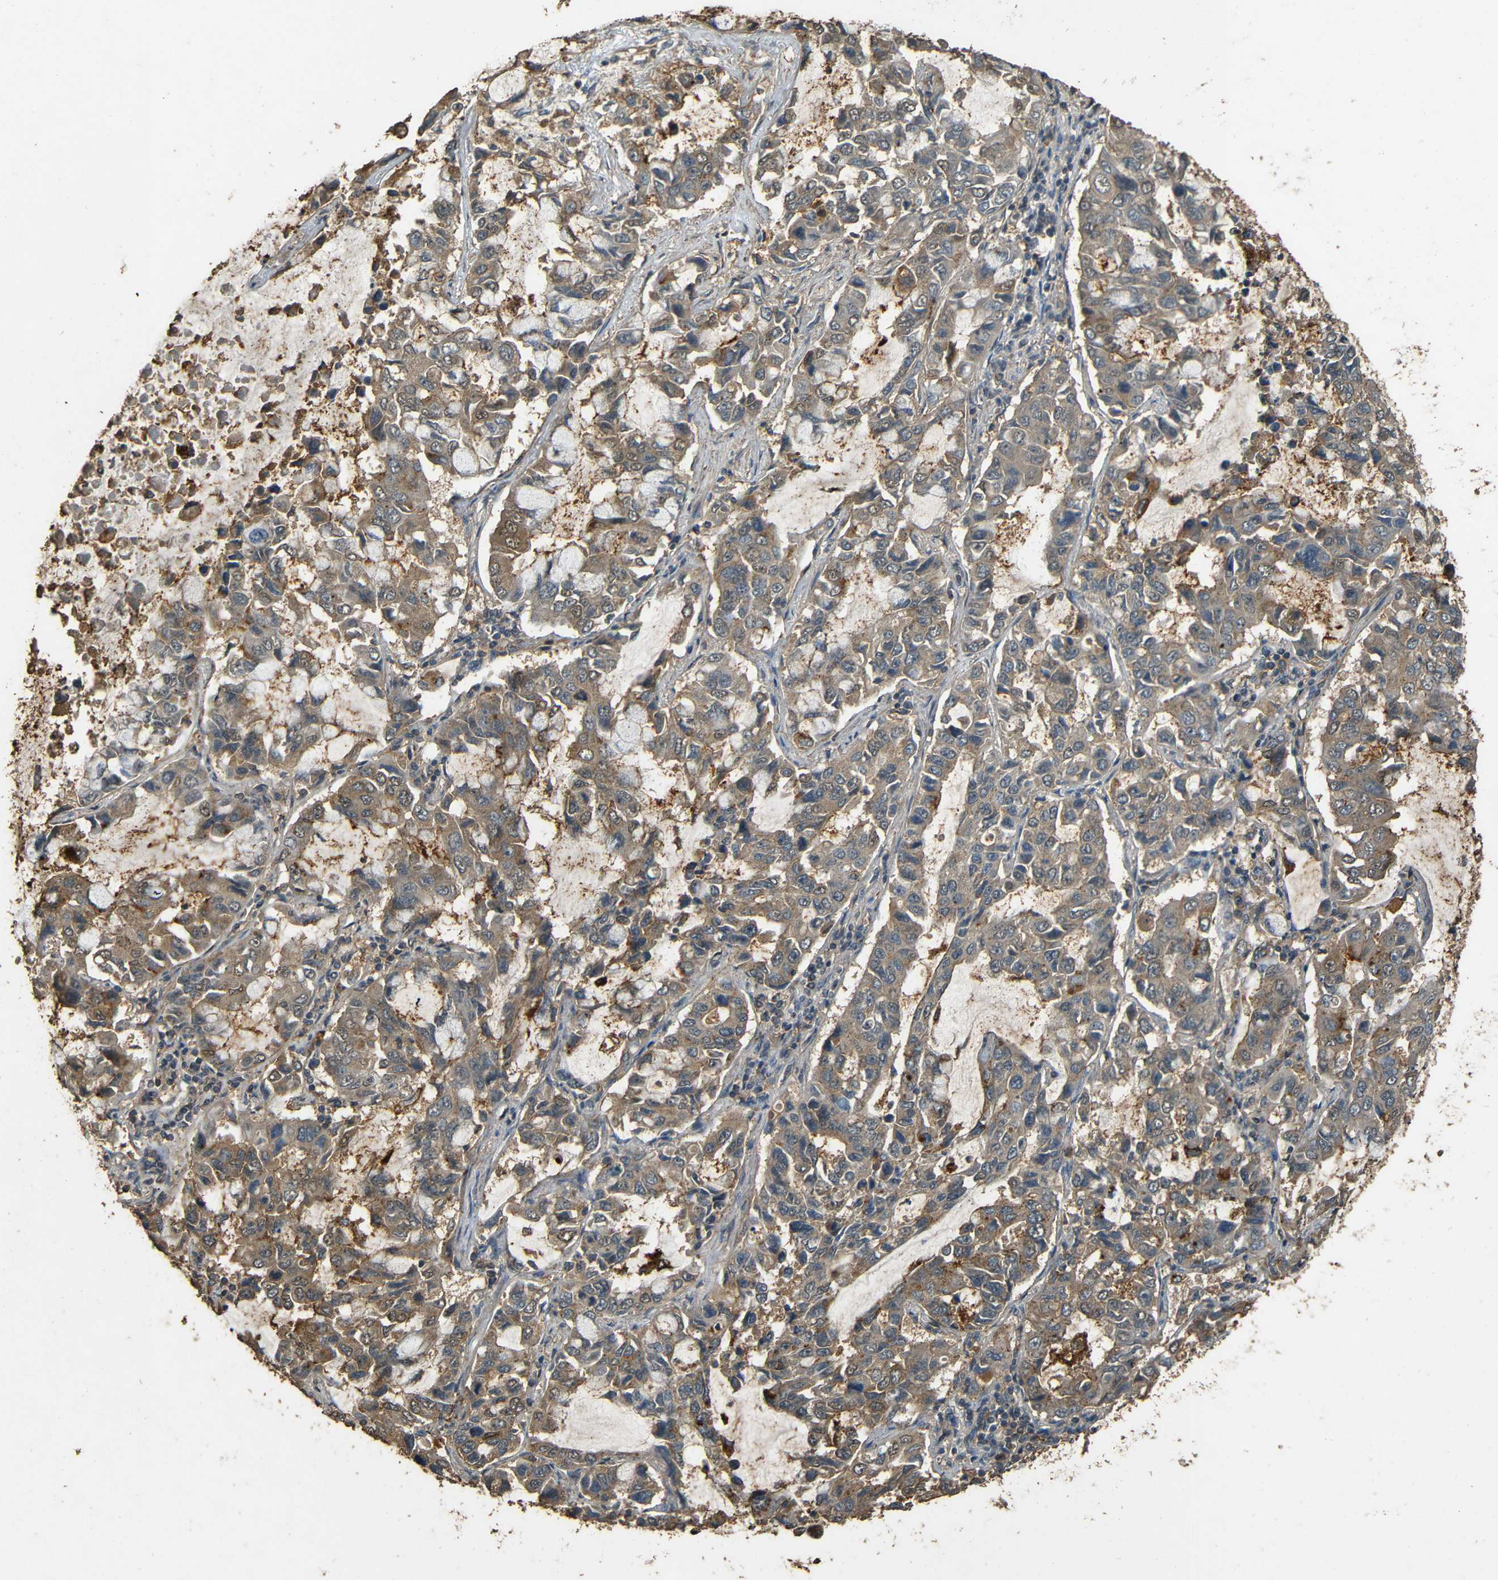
{"staining": {"intensity": "moderate", "quantity": ">75%", "location": "cytoplasmic/membranous"}, "tissue": "lung cancer", "cell_type": "Tumor cells", "image_type": "cancer", "snomed": [{"axis": "morphology", "description": "Adenocarcinoma, NOS"}, {"axis": "topography", "description": "Lung"}], "caption": "Tumor cells demonstrate medium levels of moderate cytoplasmic/membranous staining in about >75% of cells in human lung adenocarcinoma. Using DAB (brown) and hematoxylin (blue) stains, captured at high magnification using brightfield microscopy.", "gene": "PDE5A", "patient": {"sex": "male", "age": 64}}